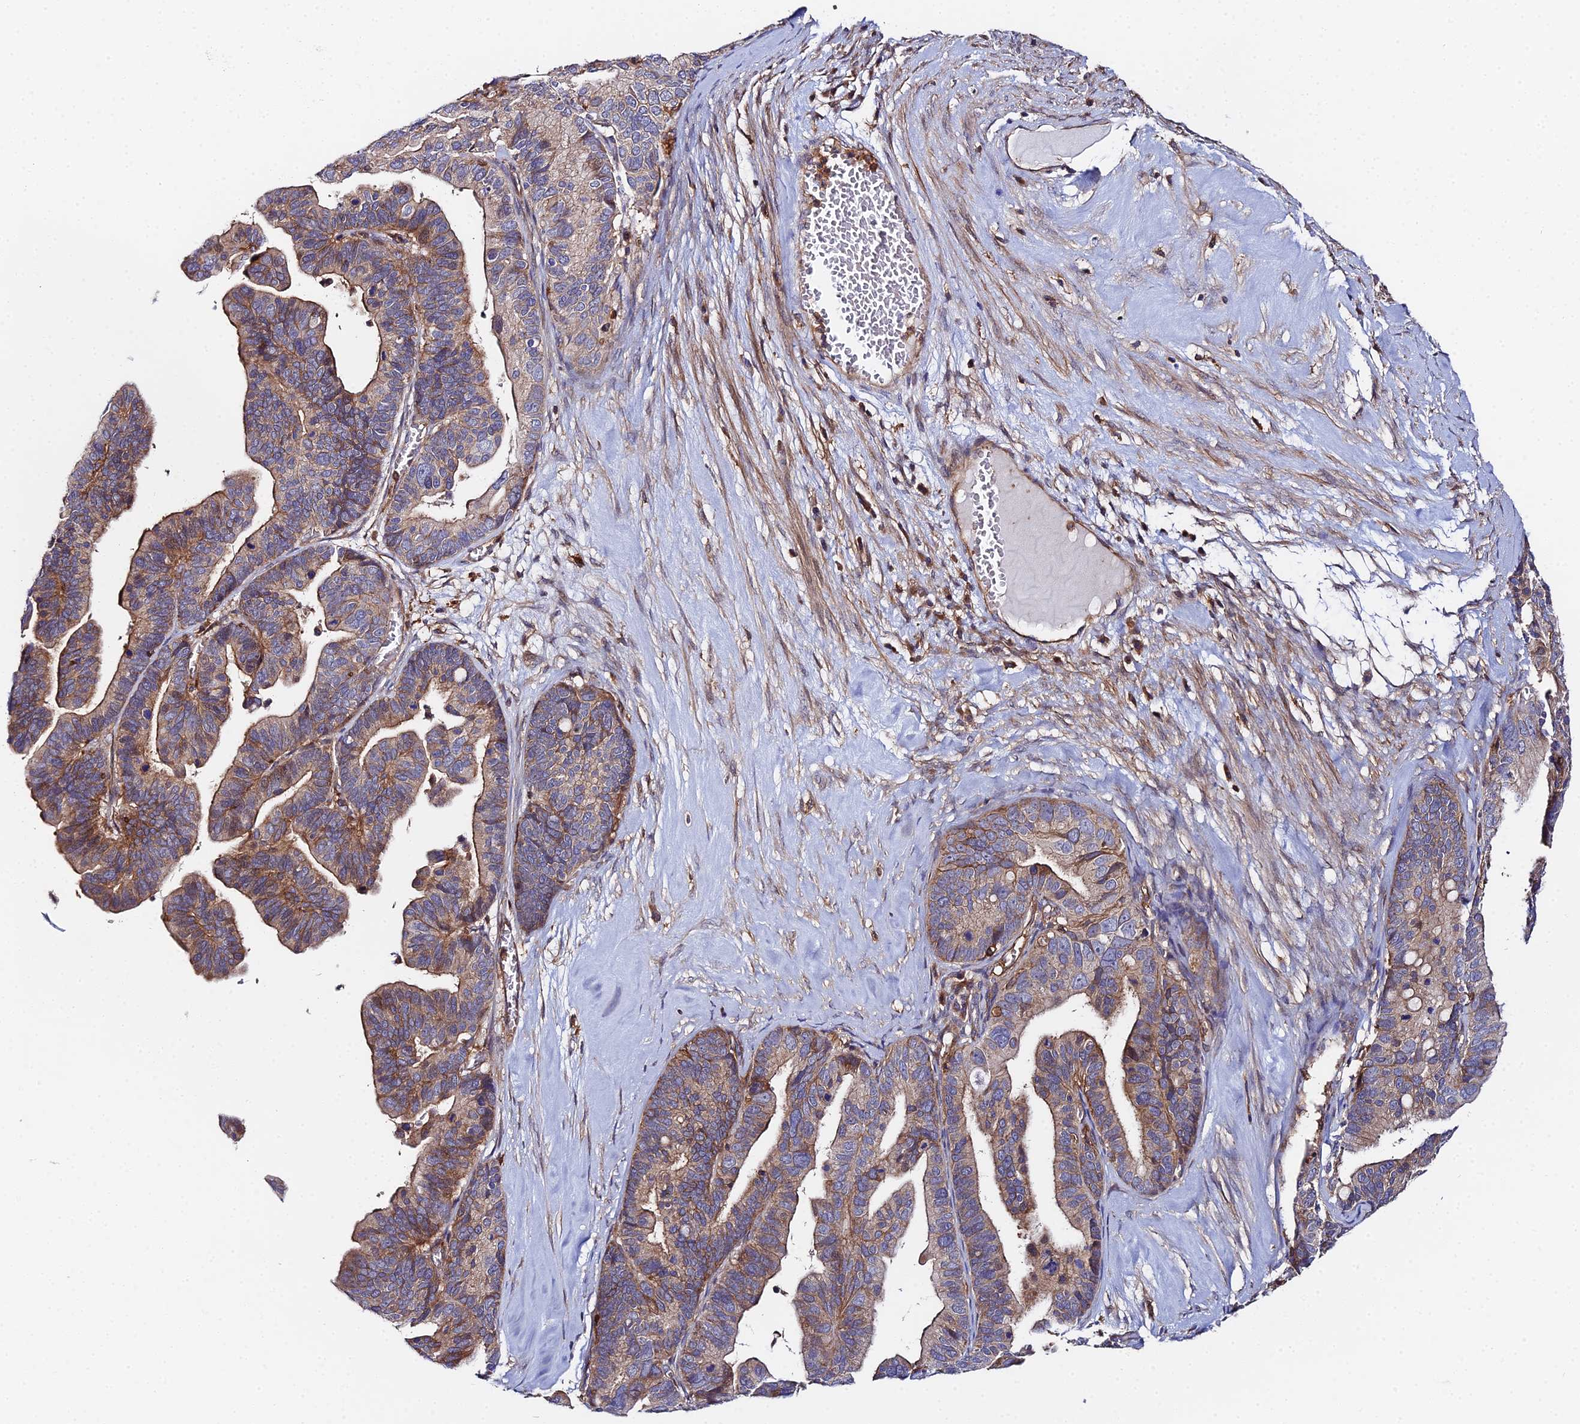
{"staining": {"intensity": "moderate", "quantity": ">75%", "location": "cytoplasmic/membranous"}, "tissue": "ovarian cancer", "cell_type": "Tumor cells", "image_type": "cancer", "snomed": [{"axis": "morphology", "description": "Cystadenocarcinoma, serous, NOS"}, {"axis": "topography", "description": "Ovary"}], "caption": "Serous cystadenocarcinoma (ovarian) tissue reveals moderate cytoplasmic/membranous expression in about >75% of tumor cells, visualized by immunohistochemistry.", "gene": "GNG5B", "patient": {"sex": "female", "age": 56}}